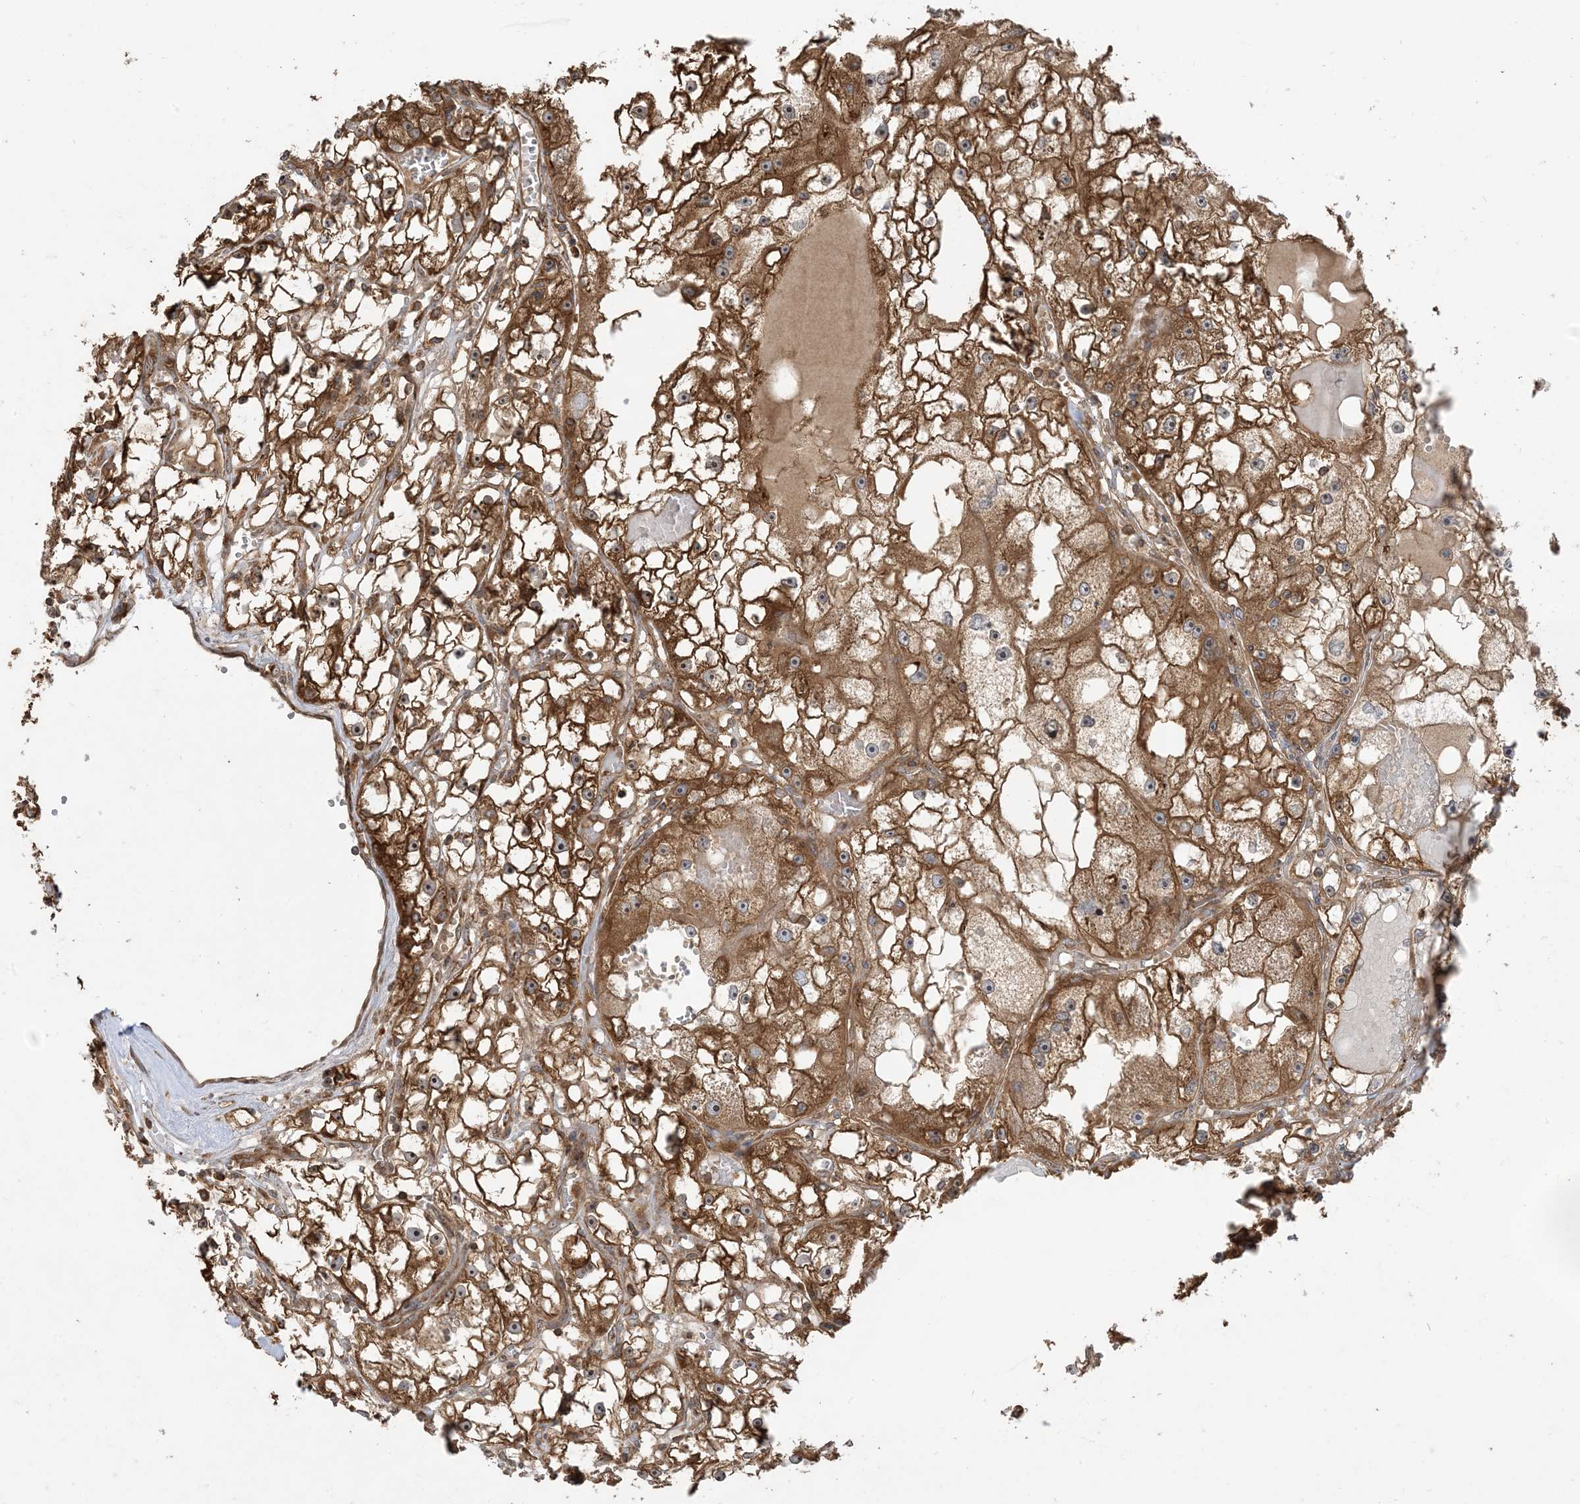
{"staining": {"intensity": "strong", "quantity": ">75%", "location": "cytoplasmic/membranous,nuclear"}, "tissue": "renal cancer", "cell_type": "Tumor cells", "image_type": "cancer", "snomed": [{"axis": "morphology", "description": "Adenocarcinoma, NOS"}, {"axis": "topography", "description": "Kidney"}], "caption": "Strong cytoplasmic/membranous and nuclear positivity is appreciated in approximately >75% of tumor cells in renal cancer (adenocarcinoma). (DAB = brown stain, brightfield microscopy at high magnification).", "gene": "SRP72", "patient": {"sex": "male", "age": 56}}